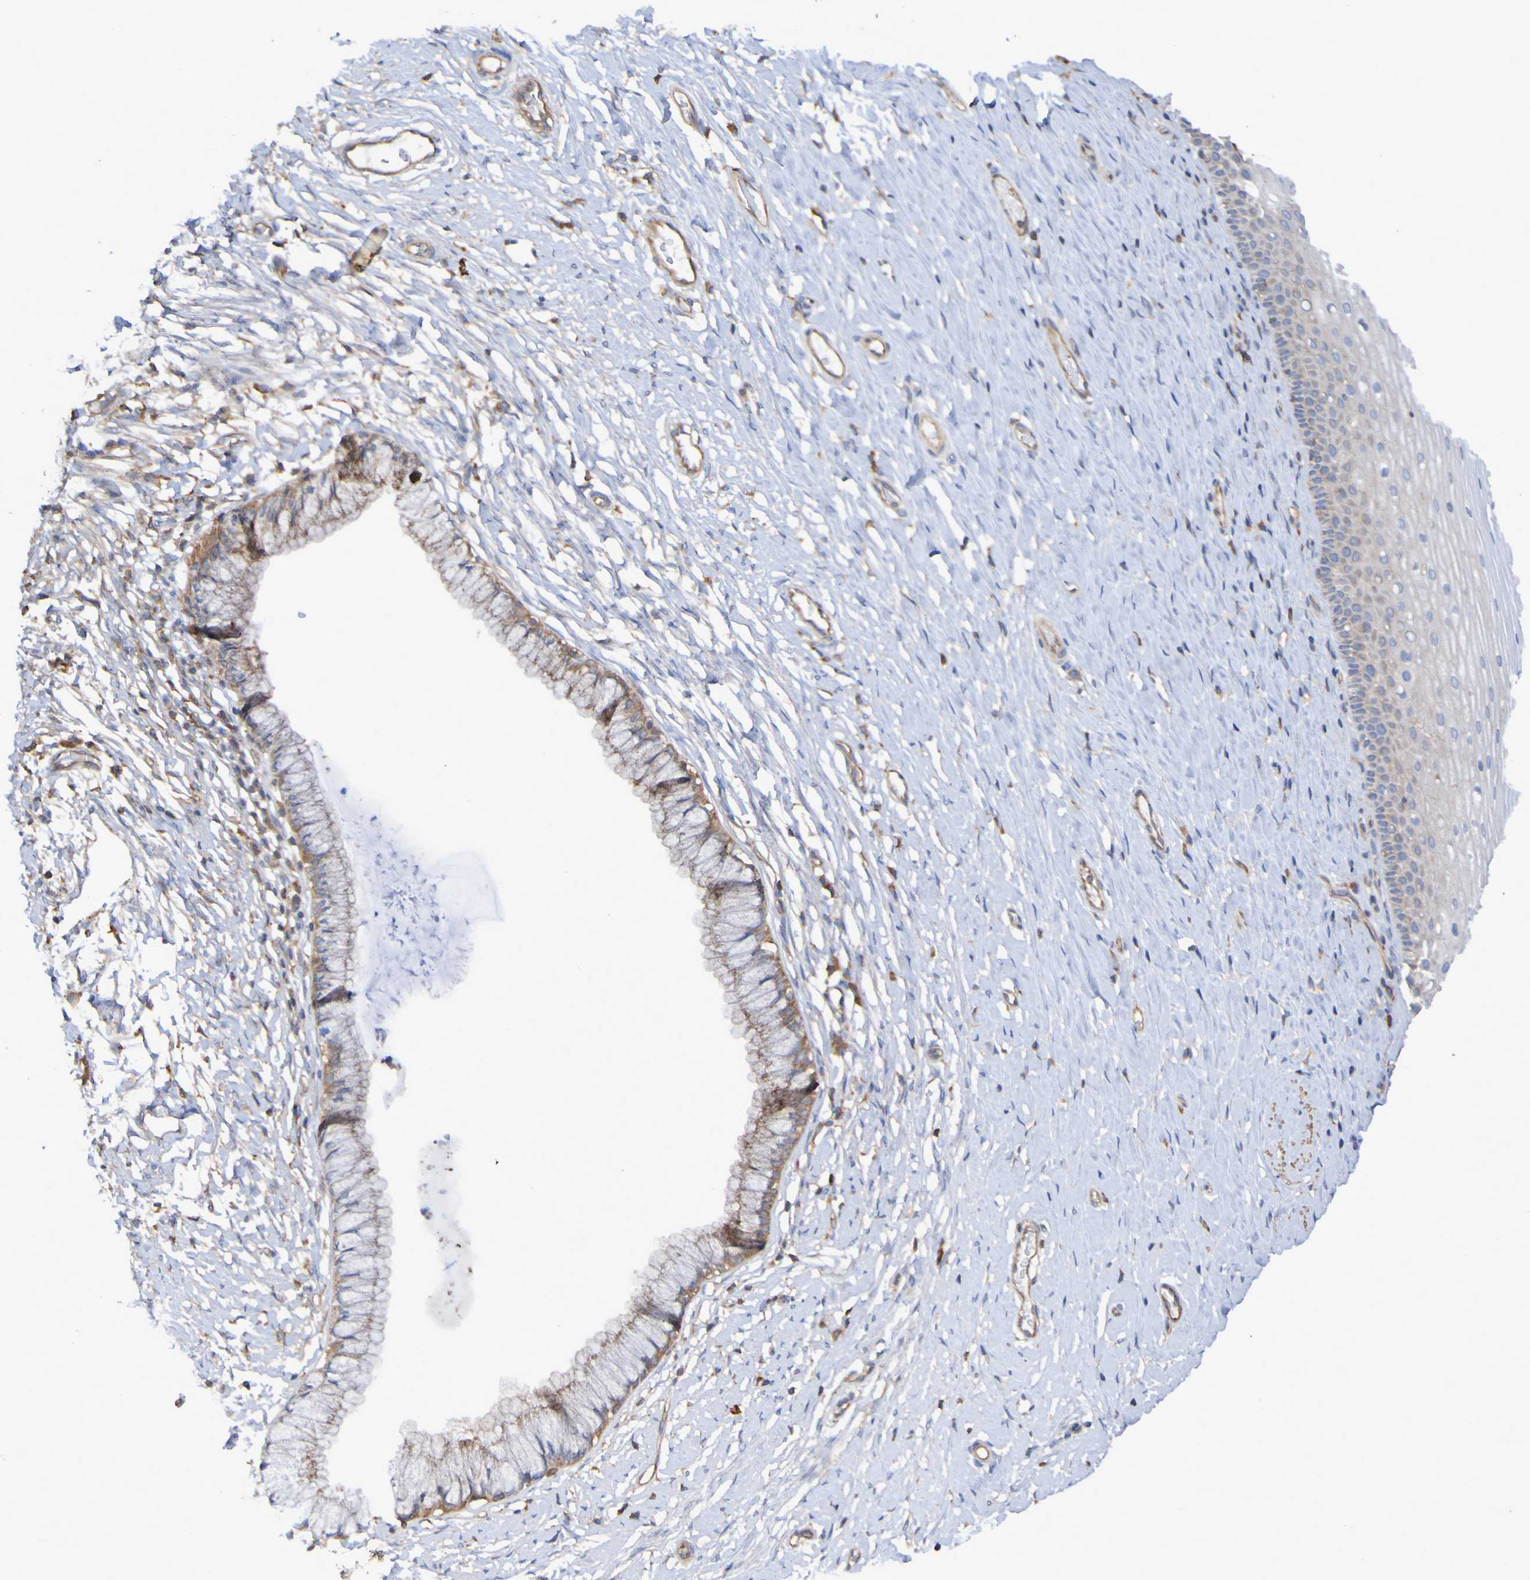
{"staining": {"intensity": "moderate", "quantity": "25%-75%", "location": "cytoplasmic/membranous"}, "tissue": "cervix", "cell_type": "Glandular cells", "image_type": "normal", "snomed": [{"axis": "morphology", "description": "Normal tissue, NOS"}, {"axis": "topography", "description": "Cervix"}], "caption": "Immunohistochemical staining of normal human cervix shows medium levels of moderate cytoplasmic/membranous expression in about 25%-75% of glandular cells.", "gene": "SYNJ1", "patient": {"sex": "female", "age": 39}}